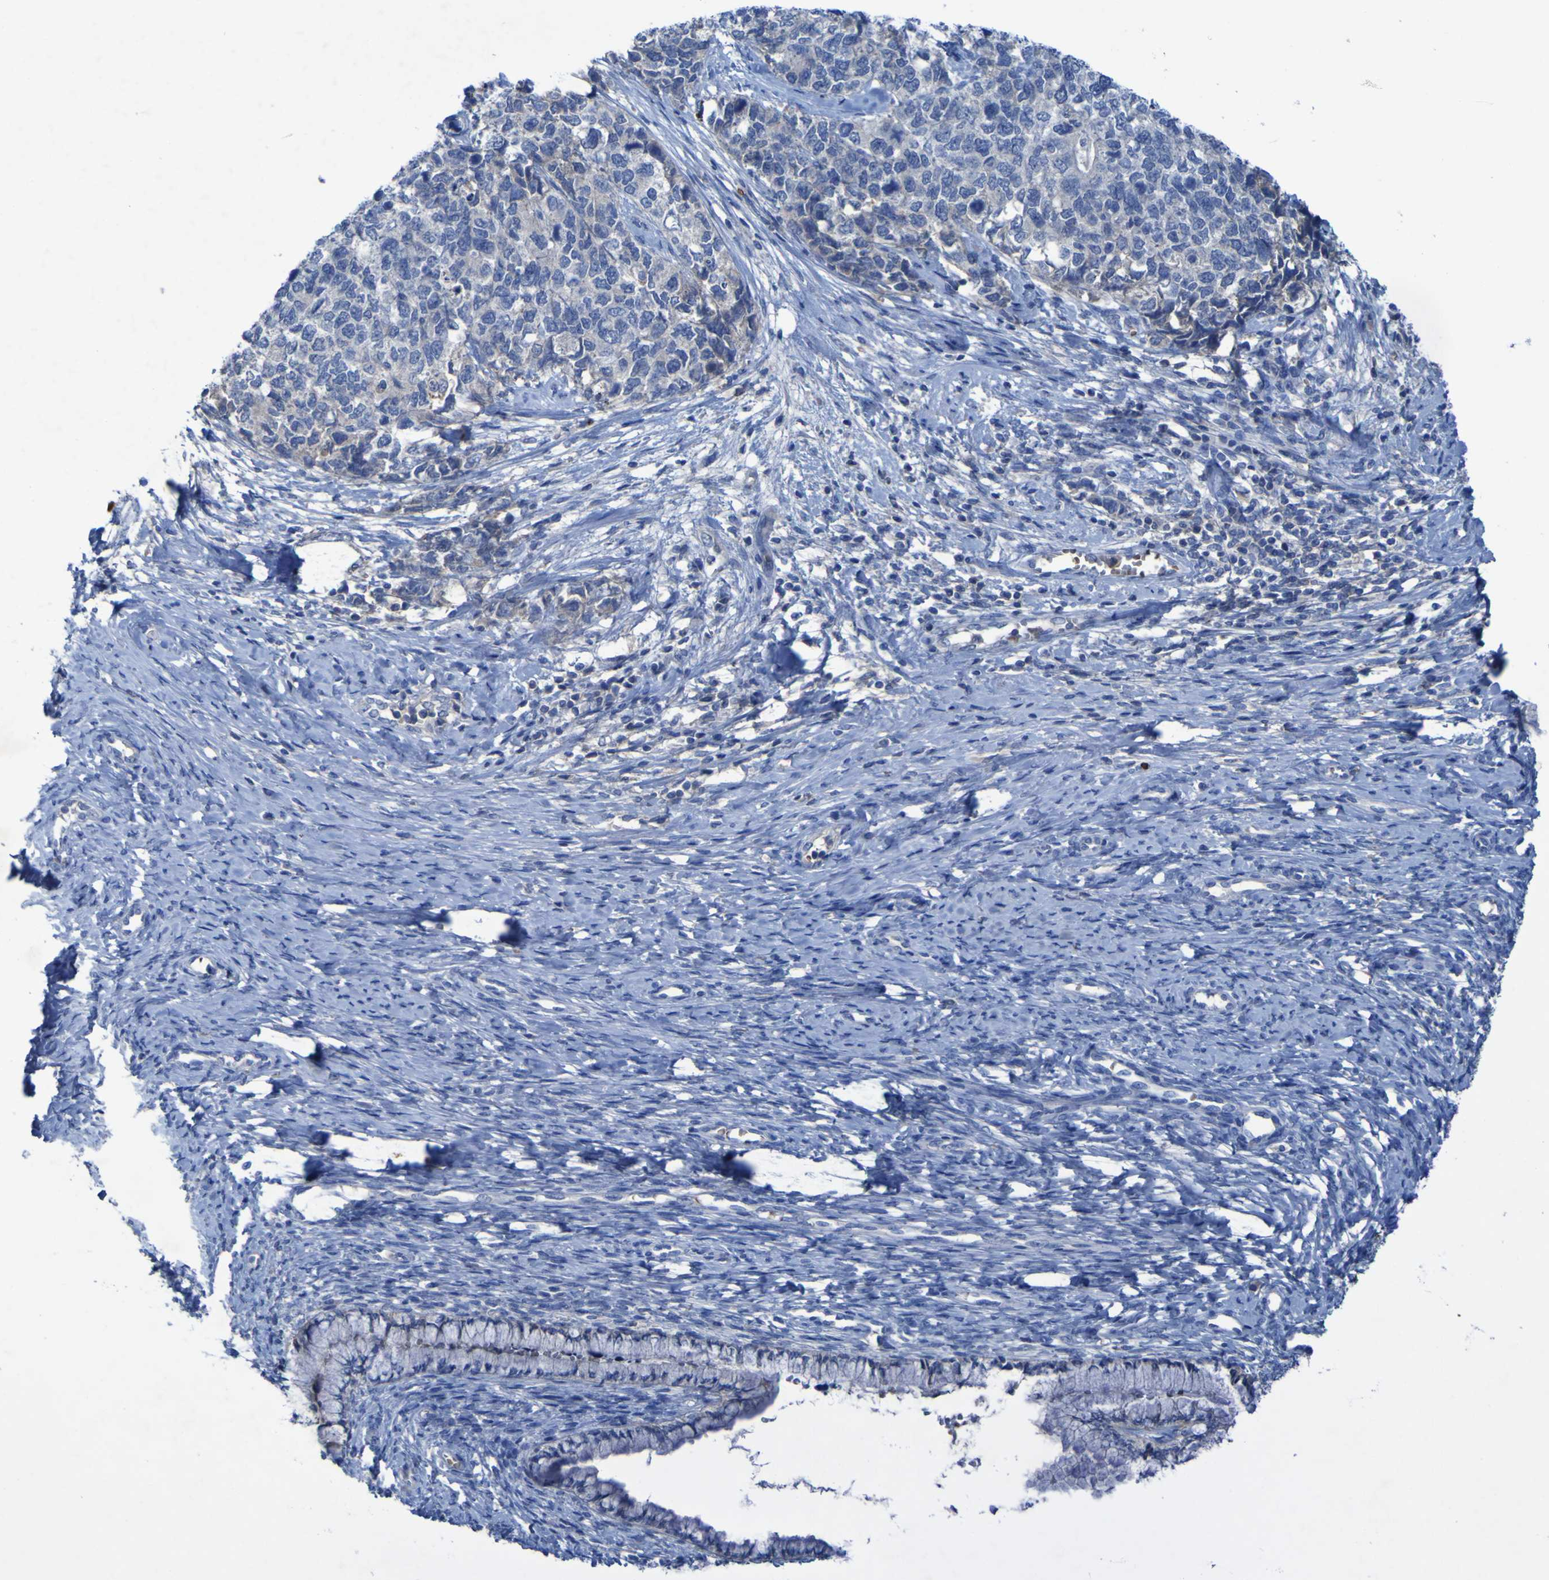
{"staining": {"intensity": "negative", "quantity": "none", "location": "none"}, "tissue": "cervical cancer", "cell_type": "Tumor cells", "image_type": "cancer", "snomed": [{"axis": "morphology", "description": "Squamous cell carcinoma, NOS"}, {"axis": "topography", "description": "Cervix"}], "caption": "Tumor cells show no significant protein positivity in cervical squamous cell carcinoma.", "gene": "SGK2", "patient": {"sex": "female", "age": 63}}